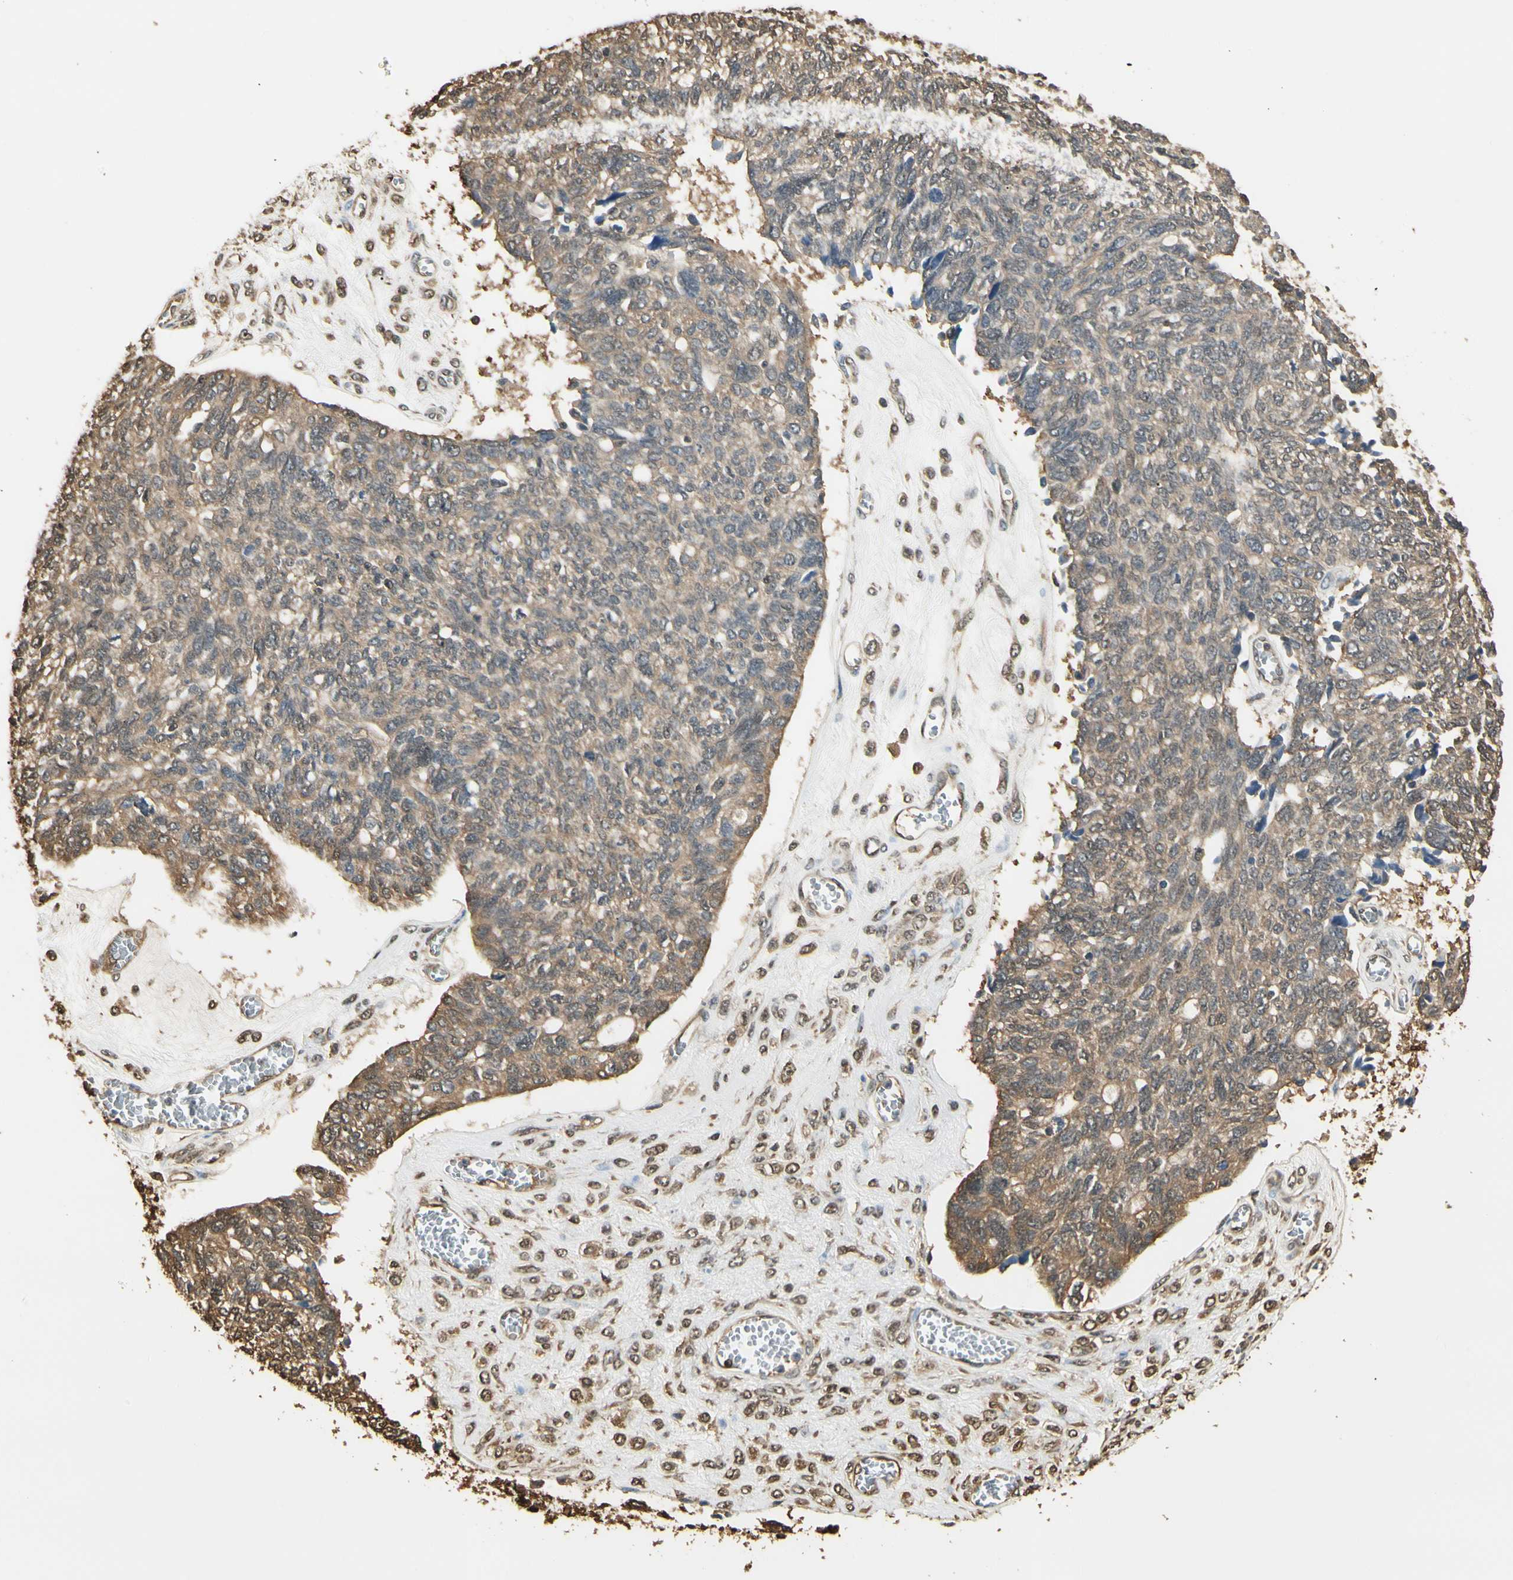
{"staining": {"intensity": "moderate", "quantity": ">75%", "location": "cytoplasmic/membranous"}, "tissue": "ovarian cancer", "cell_type": "Tumor cells", "image_type": "cancer", "snomed": [{"axis": "morphology", "description": "Cystadenocarcinoma, serous, NOS"}, {"axis": "topography", "description": "Ovary"}], "caption": "Human ovarian cancer stained for a protein (brown) reveals moderate cytoplasmic/membranous positive staining in about >75% of tumor cells.", "gene": "YWHAE", "patient": {"sex": "female", "age": 79}}